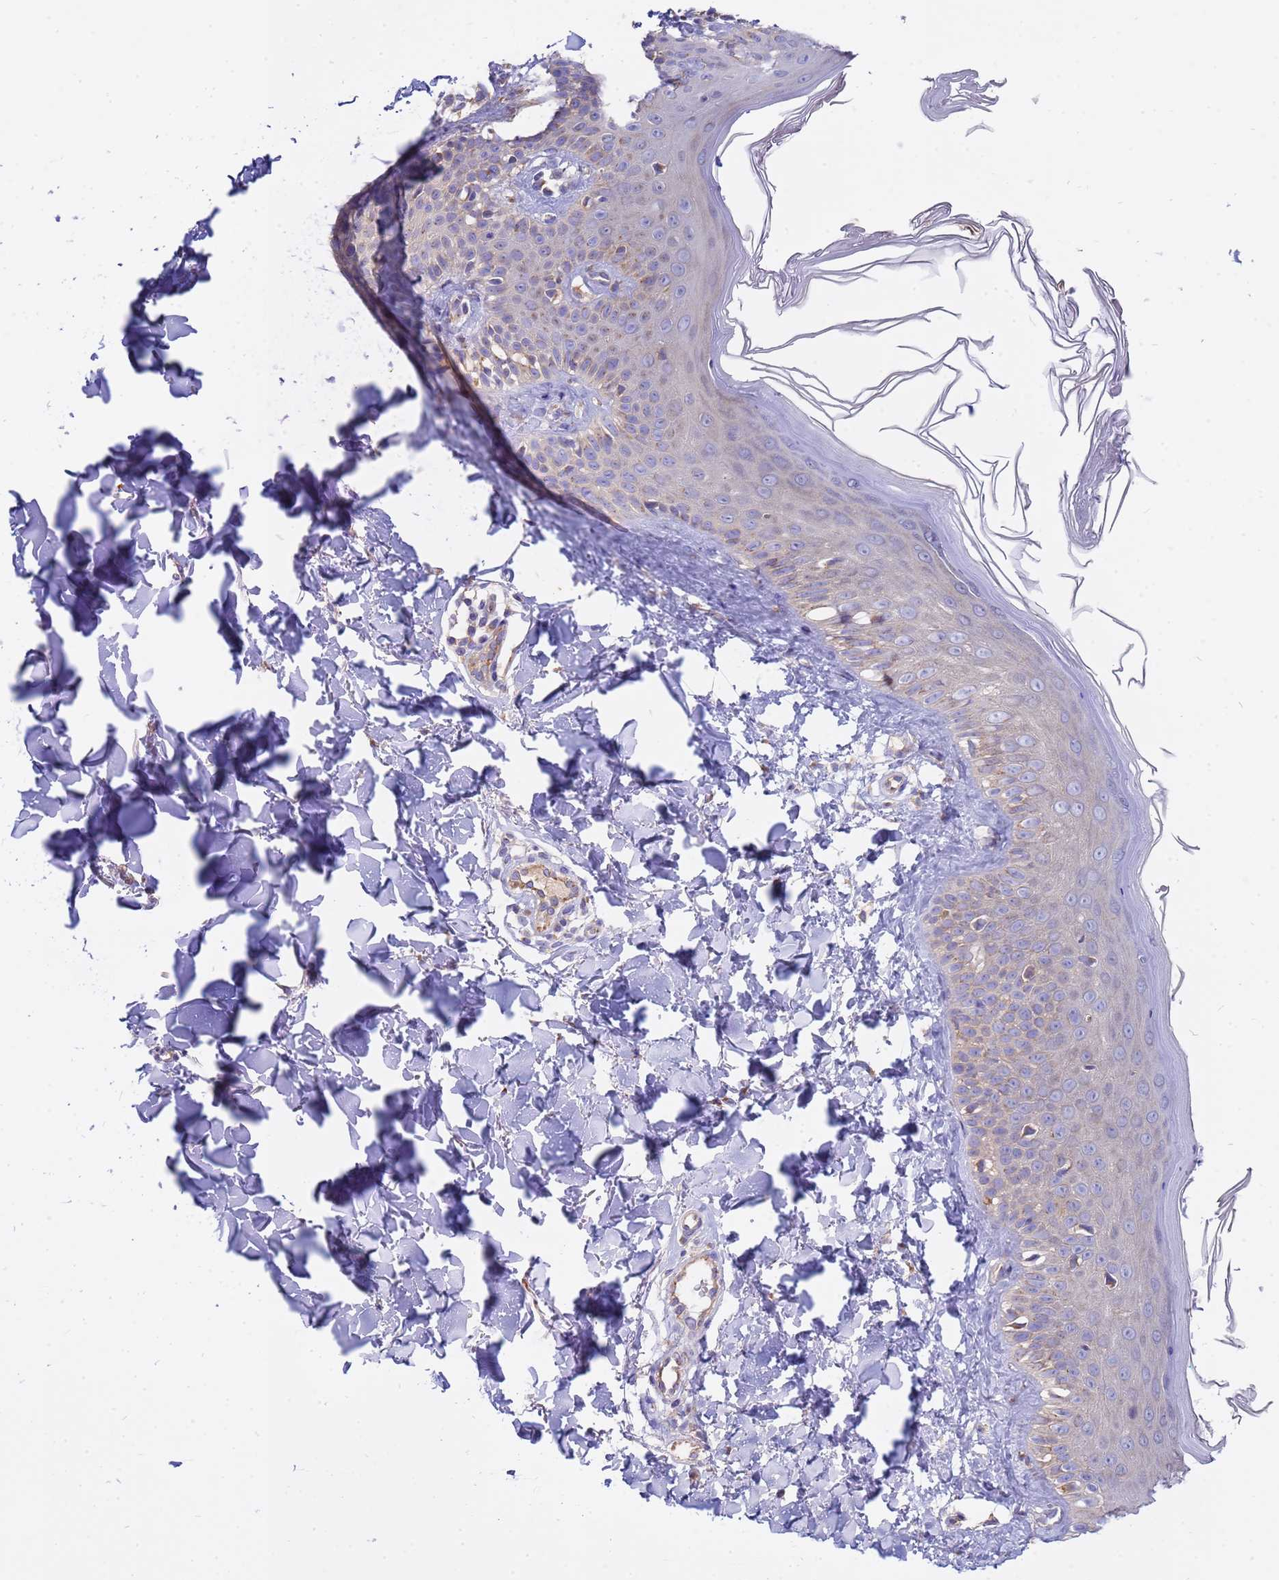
{"staining": {"intensity": "negative", "quantity": "none", "location": "none"}, "tissue": "skin", "cell_type": "Fibroblasts", "image_type": "normal", "snomed": [{"axis": "morphology", "description": "Normal tissue, NOS"}, {"axis": "topography", "description": "Skin"}], "caption": "IHC photomicrograph of benign skin: skin stained with DAB displays no significant protein staining in fibroblasts.", "gene": "ANAPC1", "patient": {"sex": "male", "age": 52}}